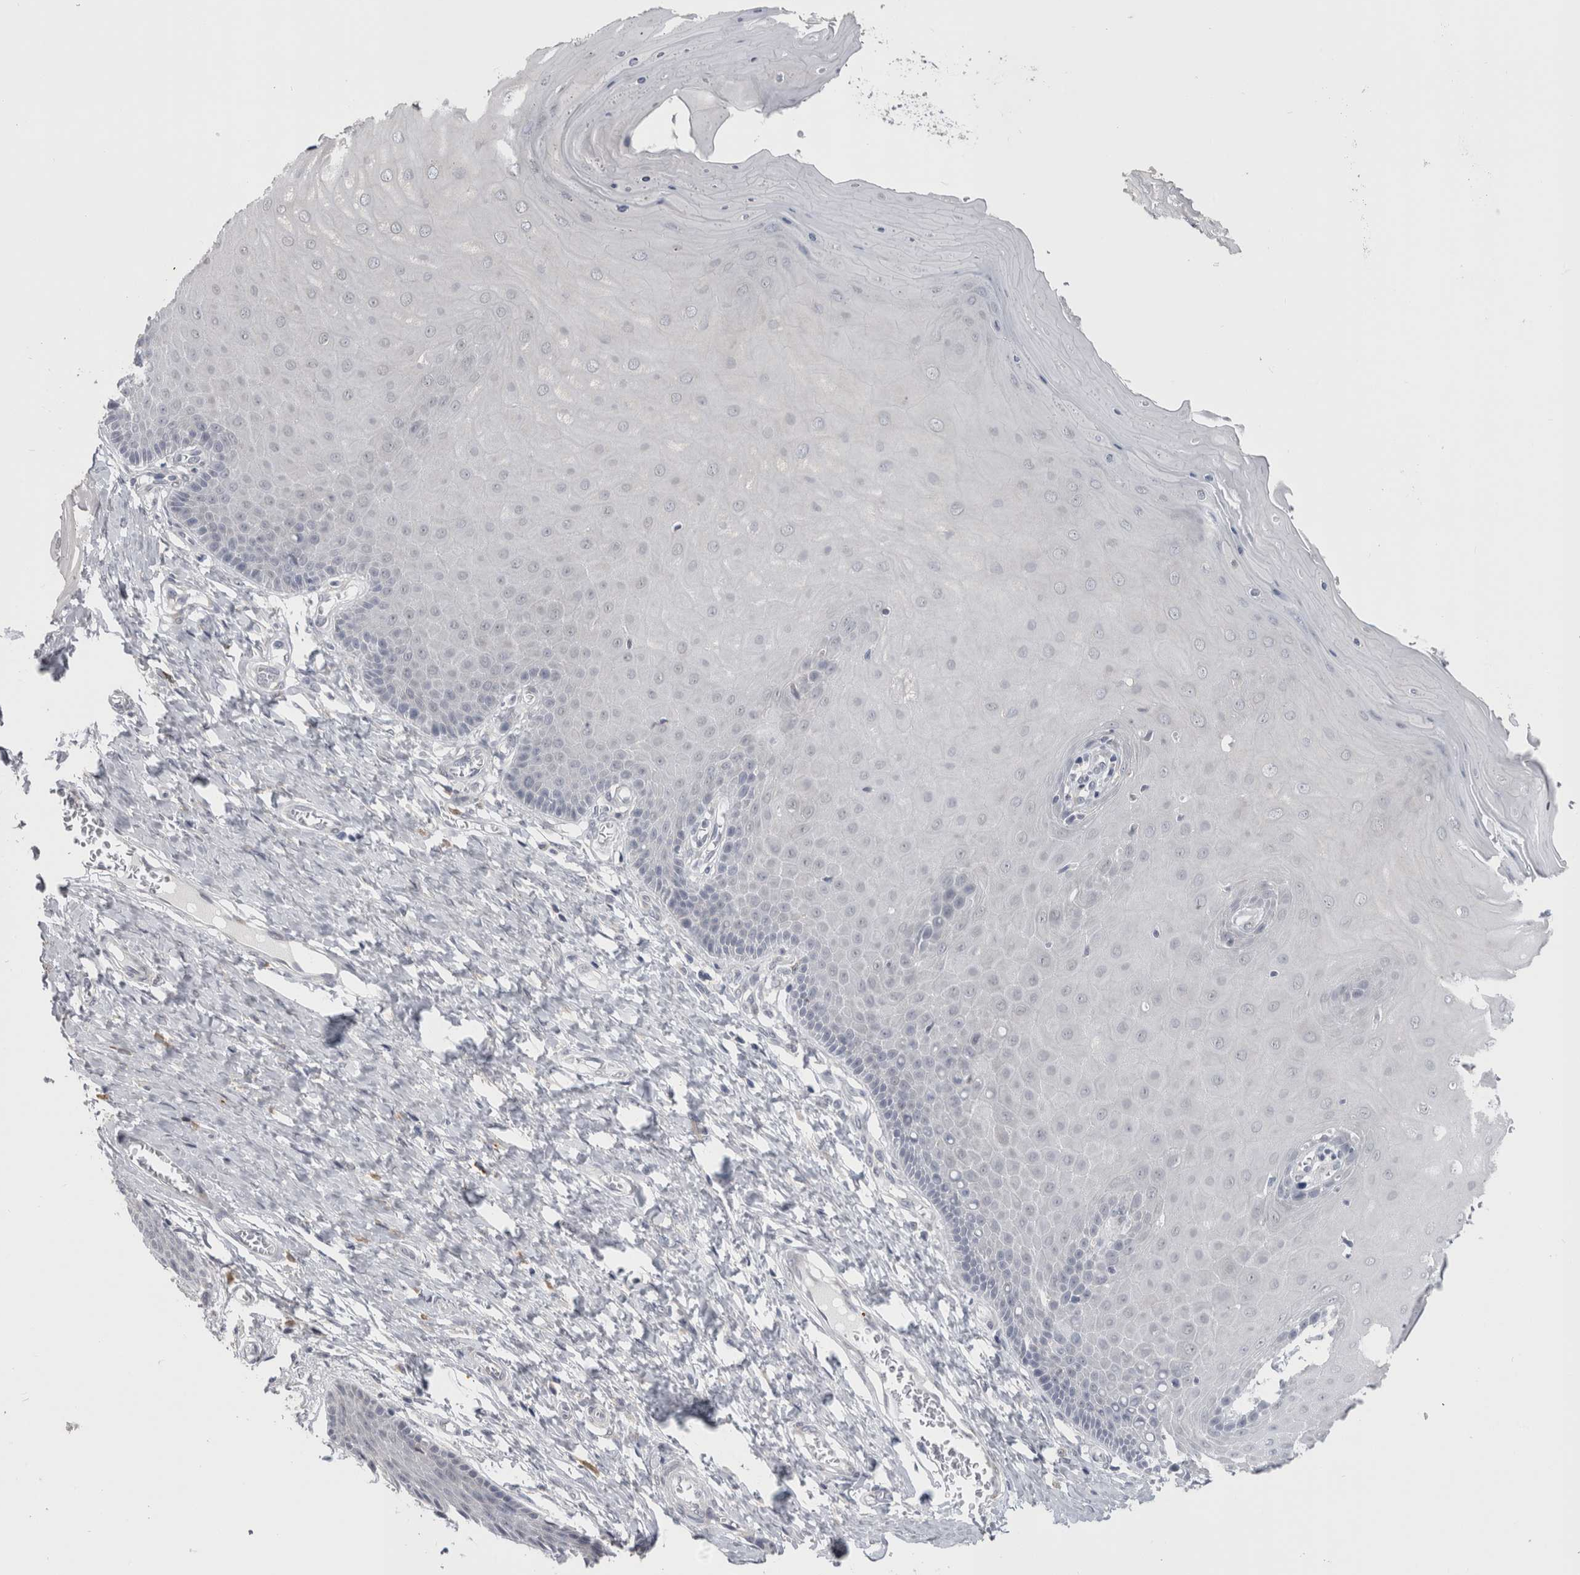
{"staining": {"intensity": "negative", "quantity": "none", "location": "none"}, "tissue": "cervix", "cell_type": "Glandular cells", "image_type": "normal", "snomed": [{"axis": "morphology", "description": "Normal tissue, NOS"}, {"axis": "topography", "description": "Cervix"}], "caption": "The photomicrograph shows no significant positivity in glandular cells of cervix.", "gene": "TMEM242", "patient": {"sex": "female", "age": 55}}